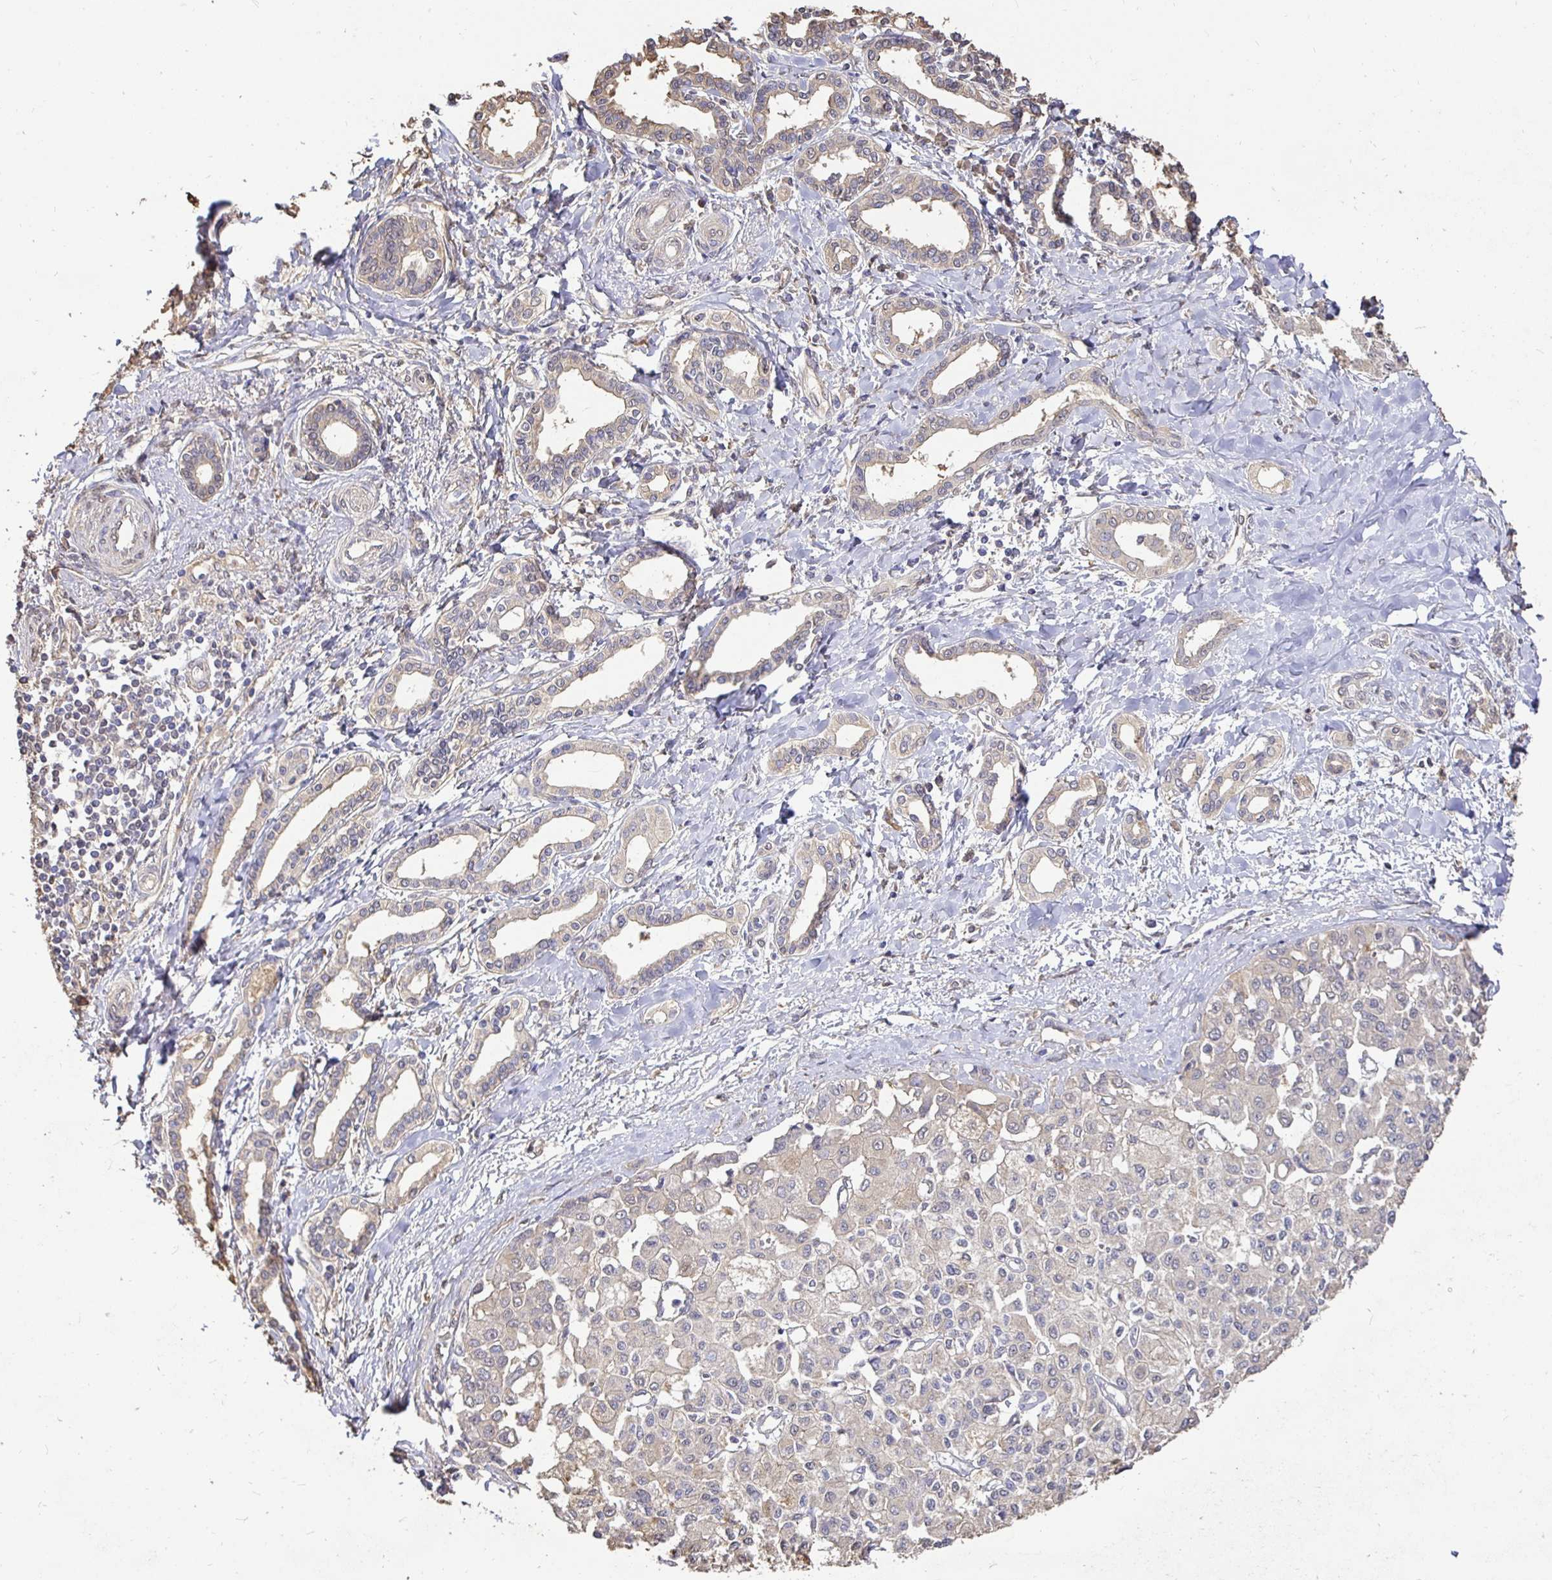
{"staining": {"intensity": "negative", "quantity": "none", "location": "none"}, "tissue": "liver cancer", "cell_type": "Tumor cells", "image_type": "cancer", "snomed": [{"axis": "morphology", "description": "Cholangiocarcinoma"}, {"axis": "topography", "description": "Liver"}], "caption": "A micrograph of cholangiocarcinoma (liver) stained for a protein demonstrates no brown staining in tumor cells.", "gene": "MAPK8IP3", "patient": {"sex": "female", "age": 77}}